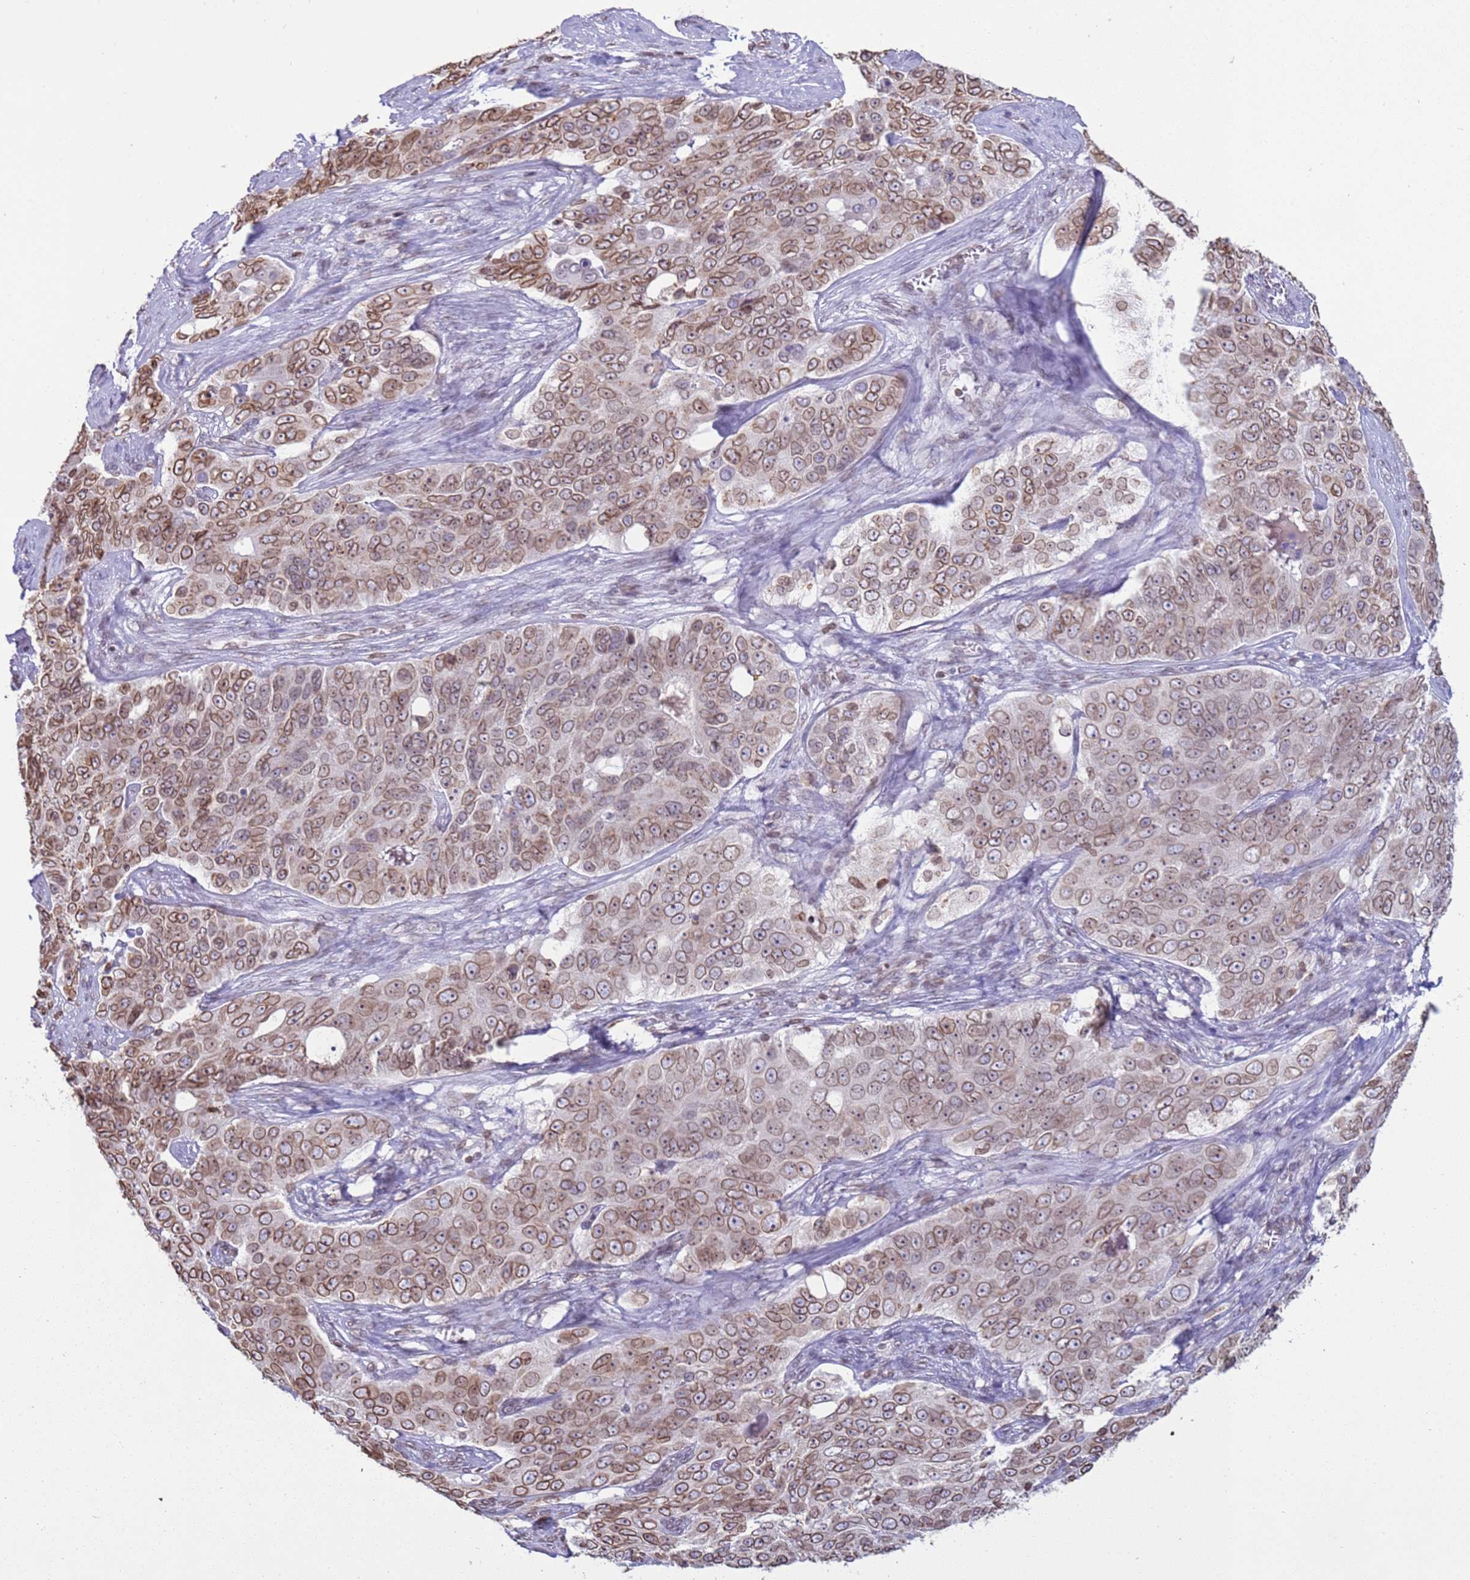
{"staining": {"intensity": "moderate", "quantity": ">75%", "location": "cytoplasmic/membranous,nuclear"}, "tissue": "ovarian cancer", "cell_type": "Tumor cells", "image_type": "cancer", "snomed": [{"axis": "morphology", "description": "Carcinoma, endometroid"}, {"axis": "topography", "description": "Ovary"}], "caption": "A brown stain shows moderate cytoplasmic/membranous and nuclear staining of a protein in ovarian endometroid carcinoma tumor cells.", "gene": "DHX37", "patient": {"sex": "female", "age": 51}}